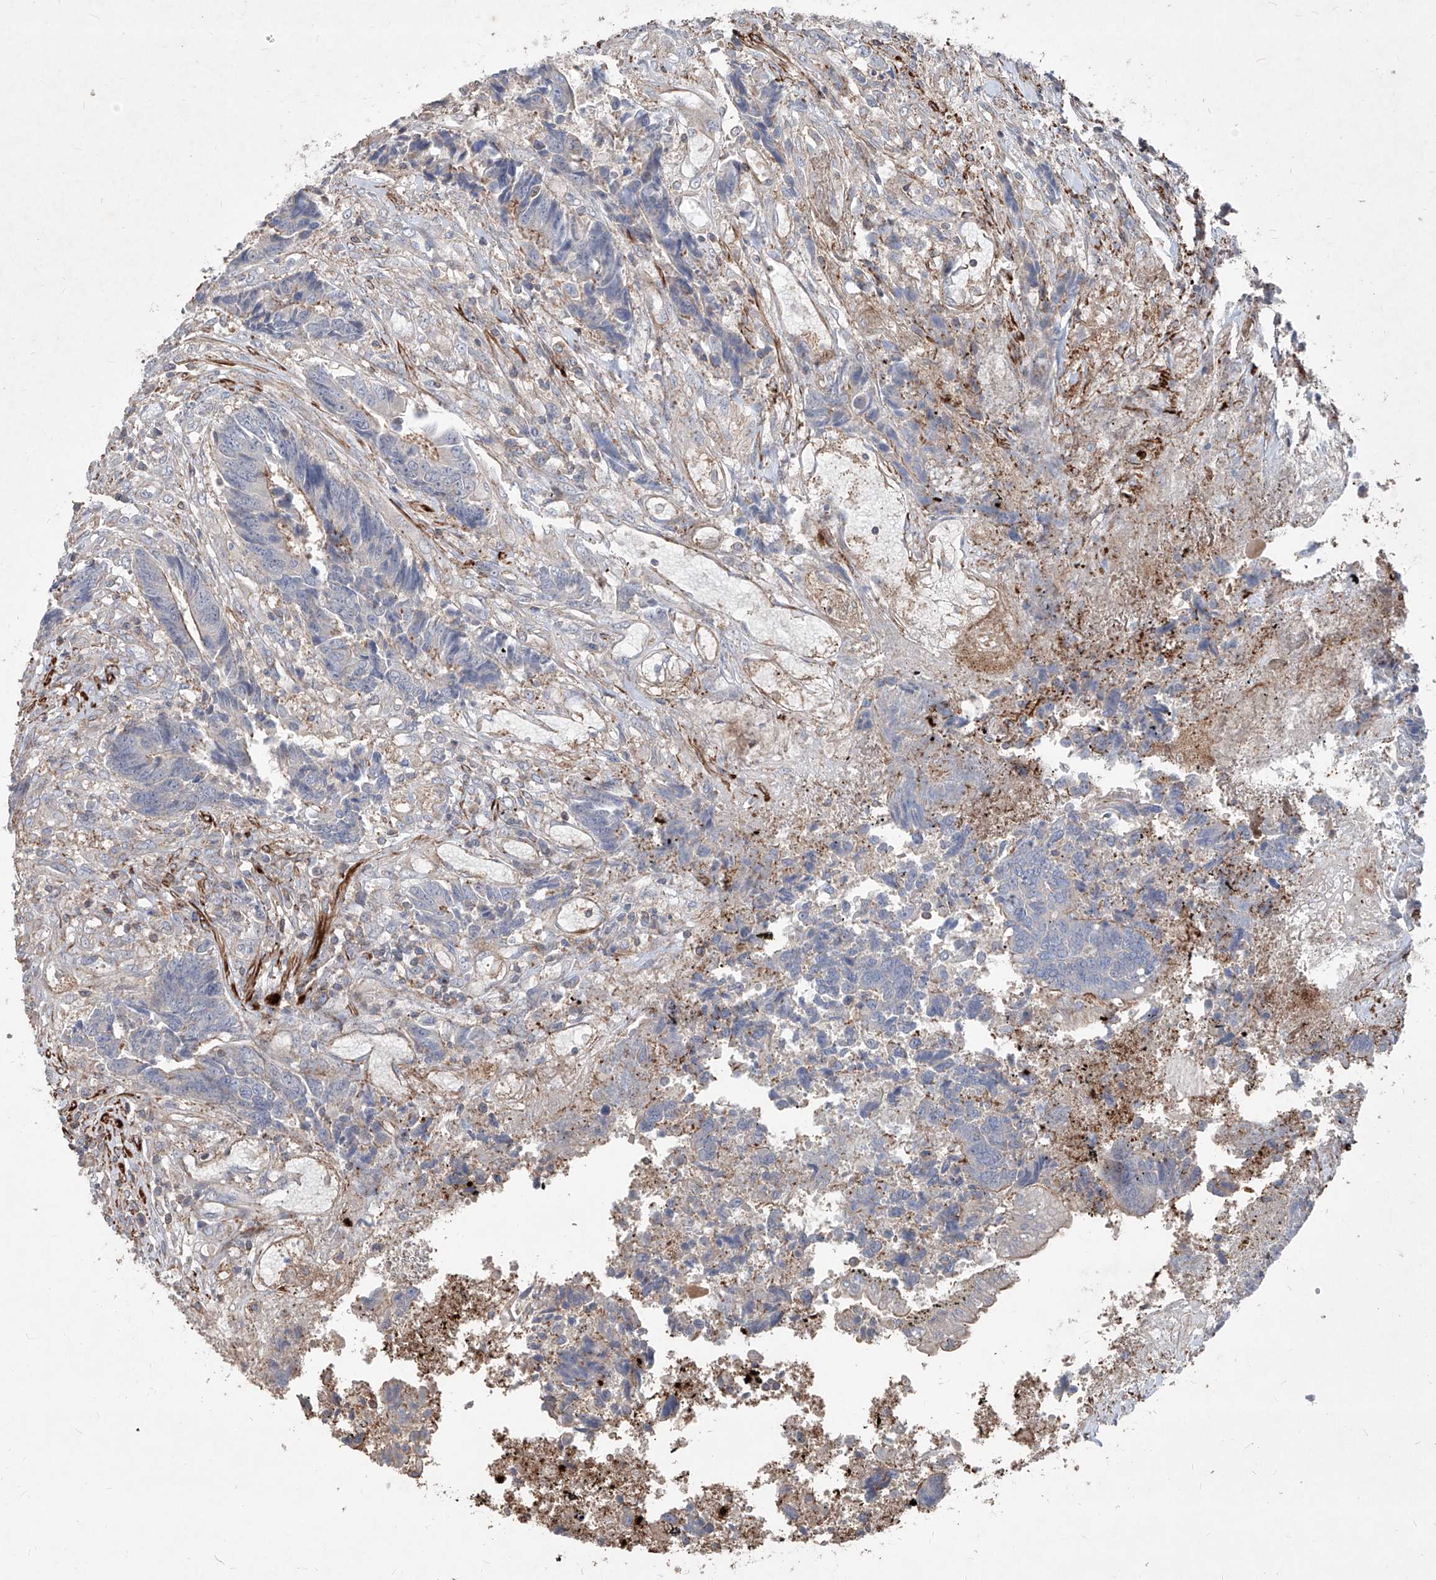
{"staining": {"intensity": "moderate", "quantity": "<25%", "location": "cytoplasmic/membranous"}, "tissue": "colorectal cancer", "cell_type": "Tumor cells", "image_type": "cancer", "snomed": [{"axis": "morphology", "description": "Adenocarcinoma, NOS"}, {"axis": "topography", "description": "Rectum"}], "caption": "The photomicrograph exhibits a brown stain indicating the presence of a protein in the cytoplasmic/membranous of tumor cells in colorectal cancer (adenocarcinoma).", "gene": "UFD1", "patient": {"sex": "male", "age": 84}}